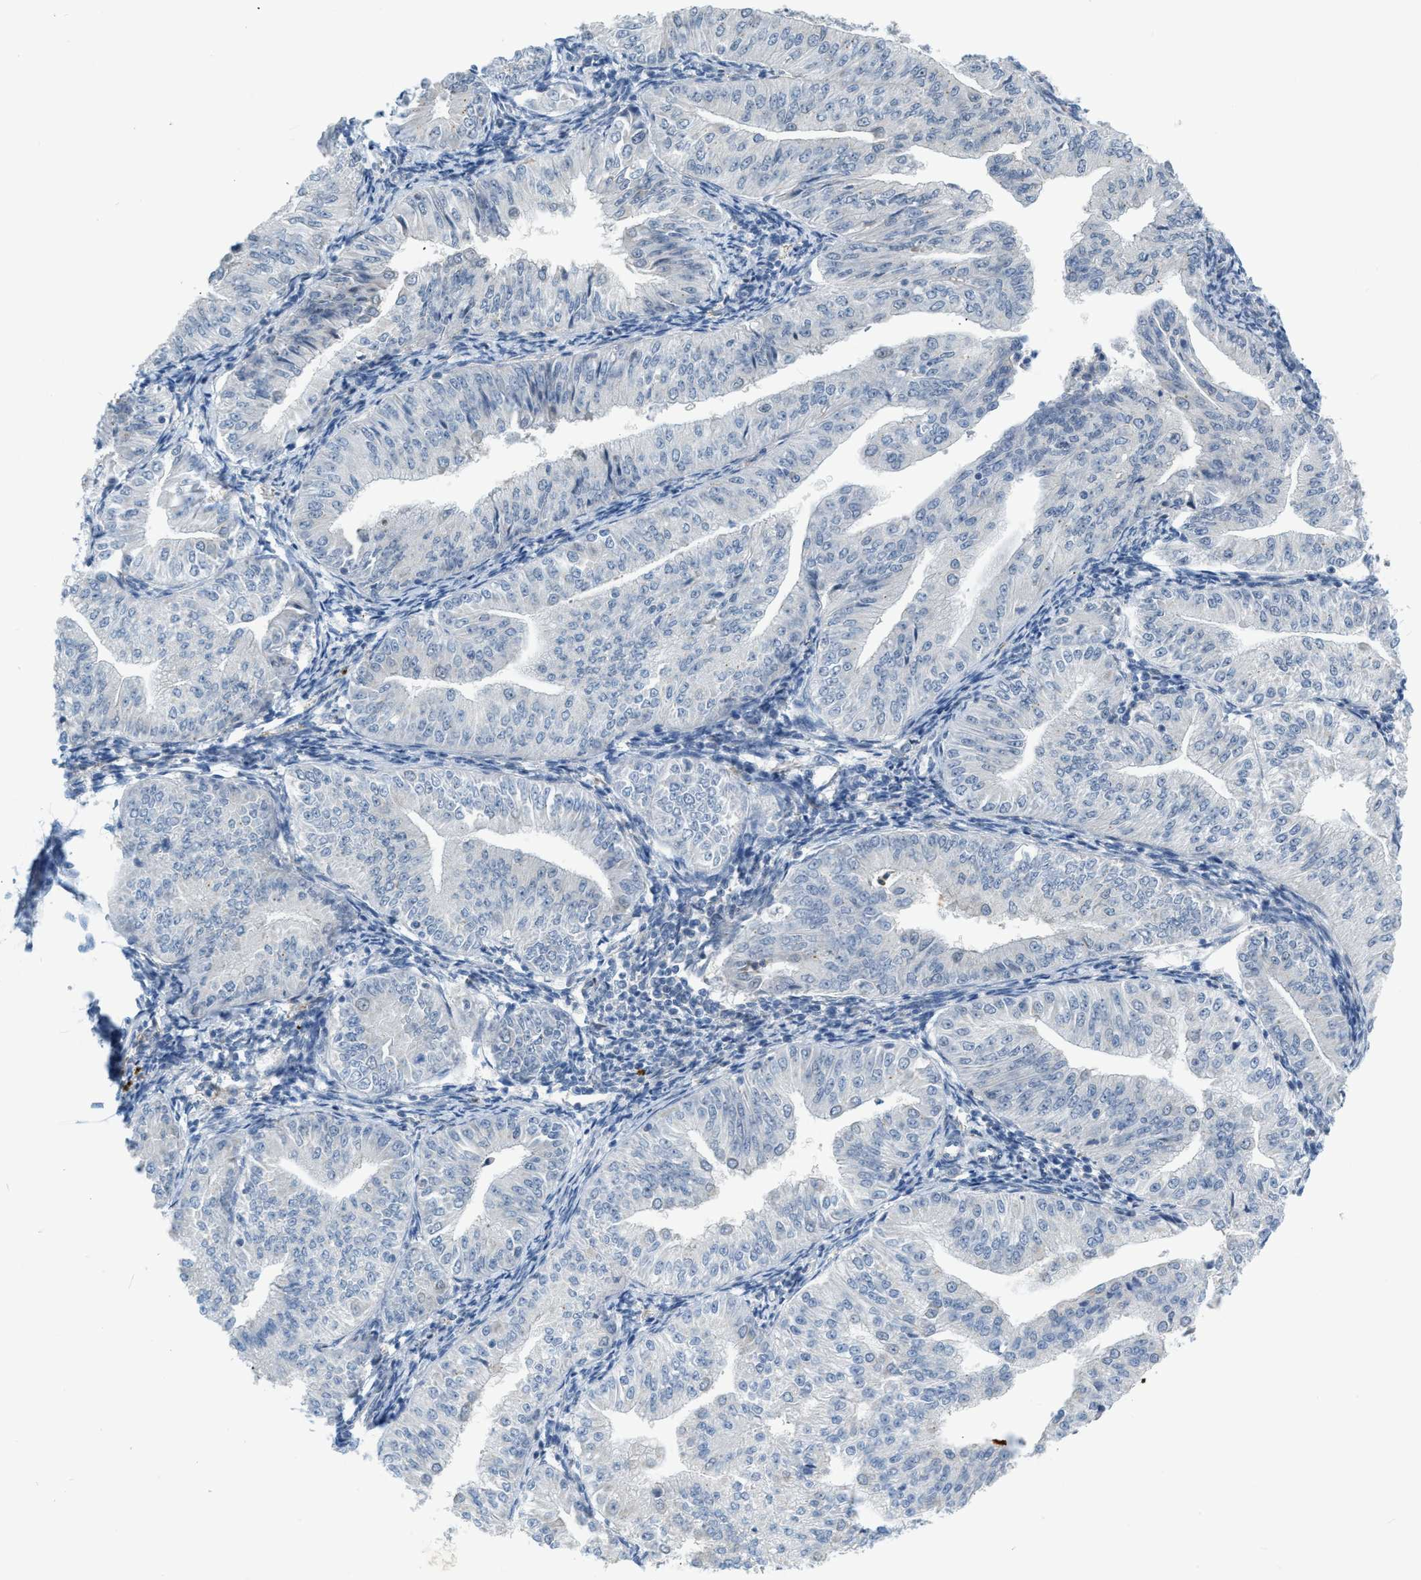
{"staining": {"intensity": "negative", "quantity": "none", "location": "none"}, "tissue": "endometrial cancer", "cell_type": "Tumor cells", "image_type": "cancer", "snomed": [{"axis": "morphology", "description": "Normal tissue, NOS"}, {"axis": "morphology", "description": "Adenocarcinoma, NOS"}, {"axis": "topography", "description": "Endometrium"}], "caption": "Immunohistochemistry (IHC) photomicrograph of neoplastic tissue: human endometrial cancer (adenocarcinoma) stained with DAB shows no significant protein staining in tumor cells.", "gene": "ZNF408", "patient": {"sex": "female", "age": 53}}